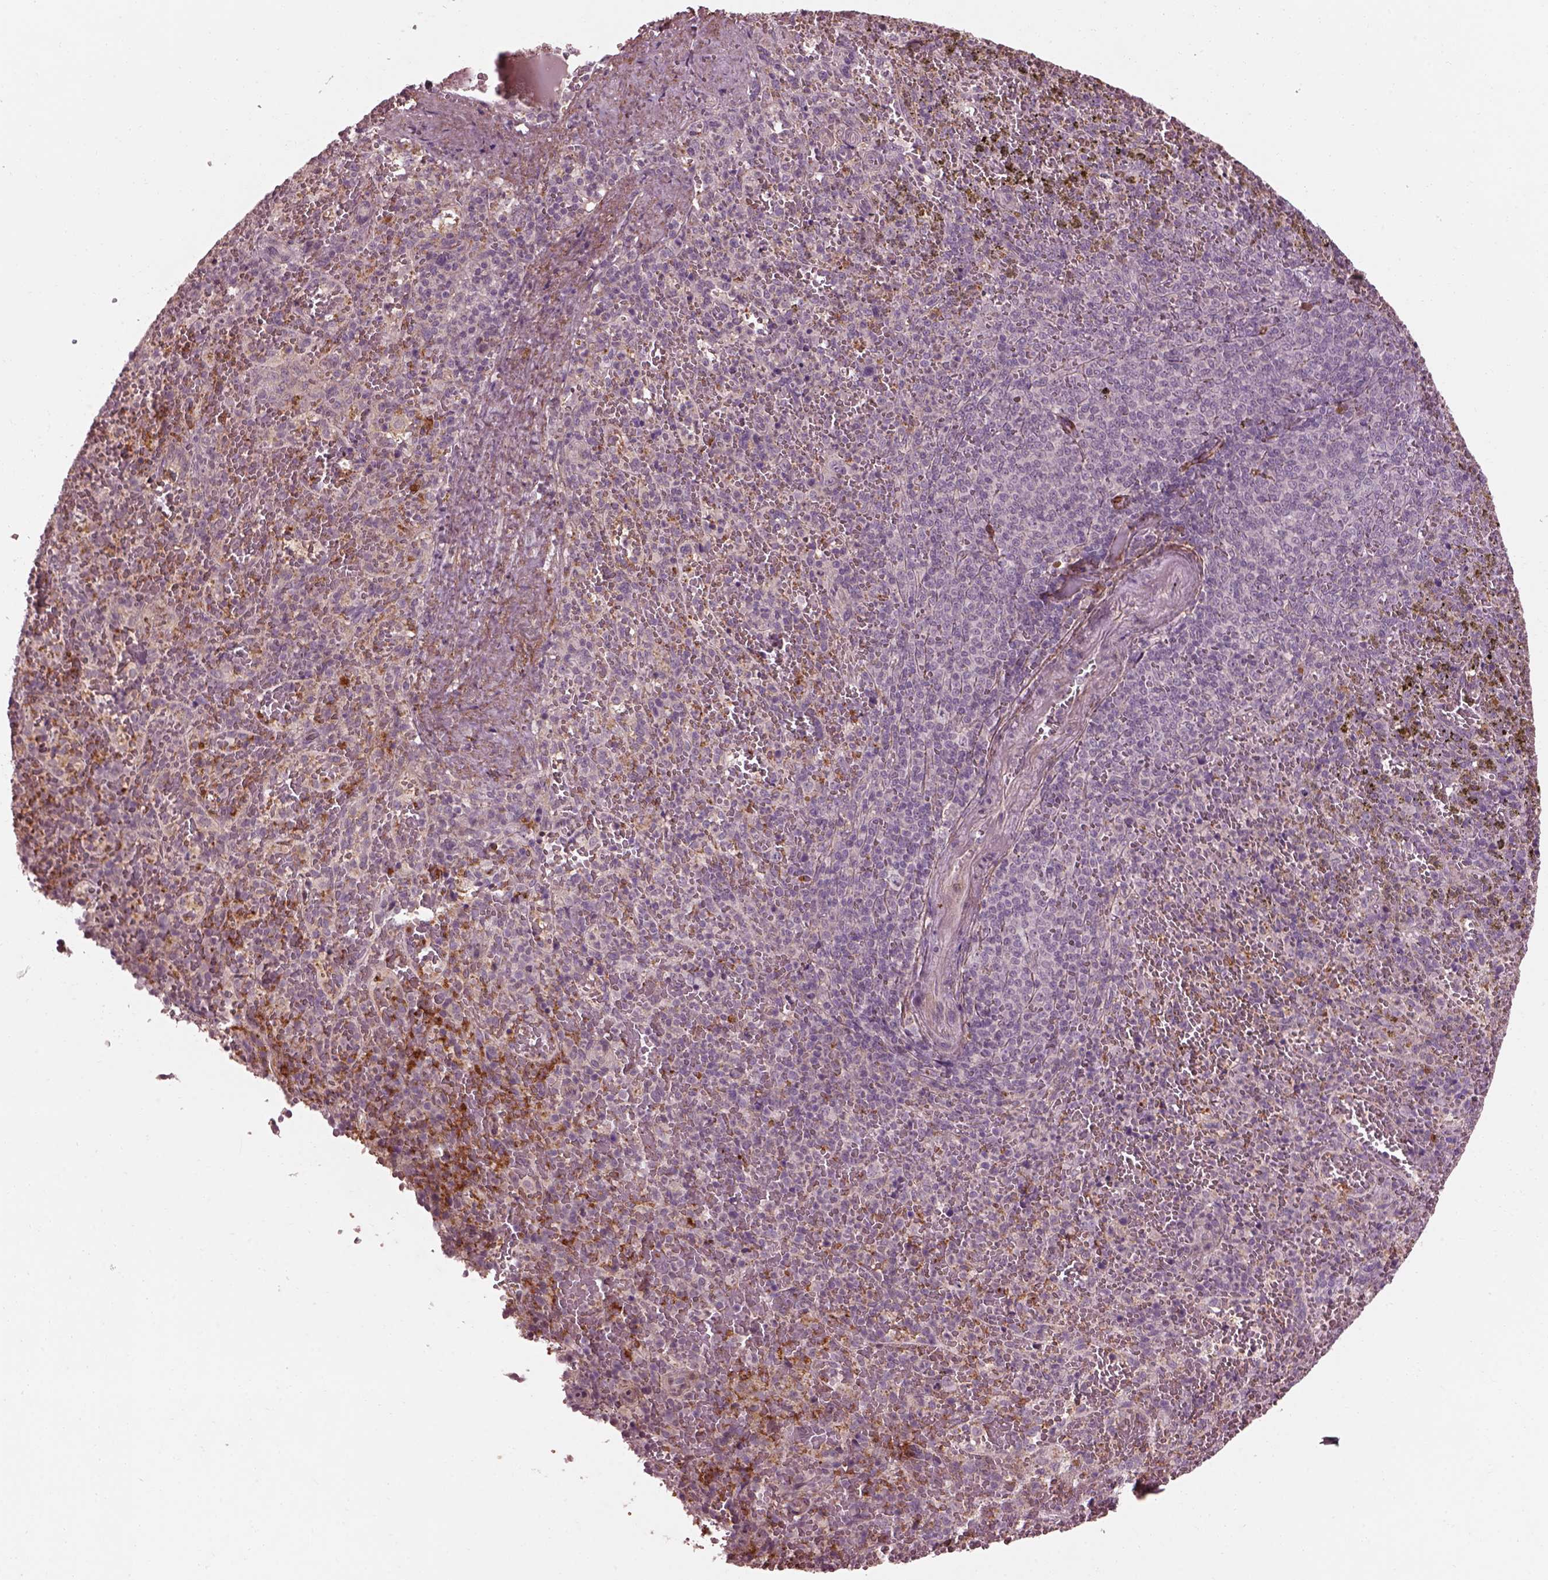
{"staining": {"intensity": "negative", "quantity": "none", "location": "none"}, "tissue": "spleen", "cell_type": "Cells in red pulp", "image_type": "normal", "snomed": [{"axis": "morphology", "description": "Normal tissue, NOS"}, {"axis": "topography", "description": "Spleen"}], "caption": "High power microscopy image of an immunohistochemistry image of unremarkable spleen, revealing no significant positivity in cells in red pulp.", "gene": "EFEMP1", "patient": {"sex": "female", "age": 50}}